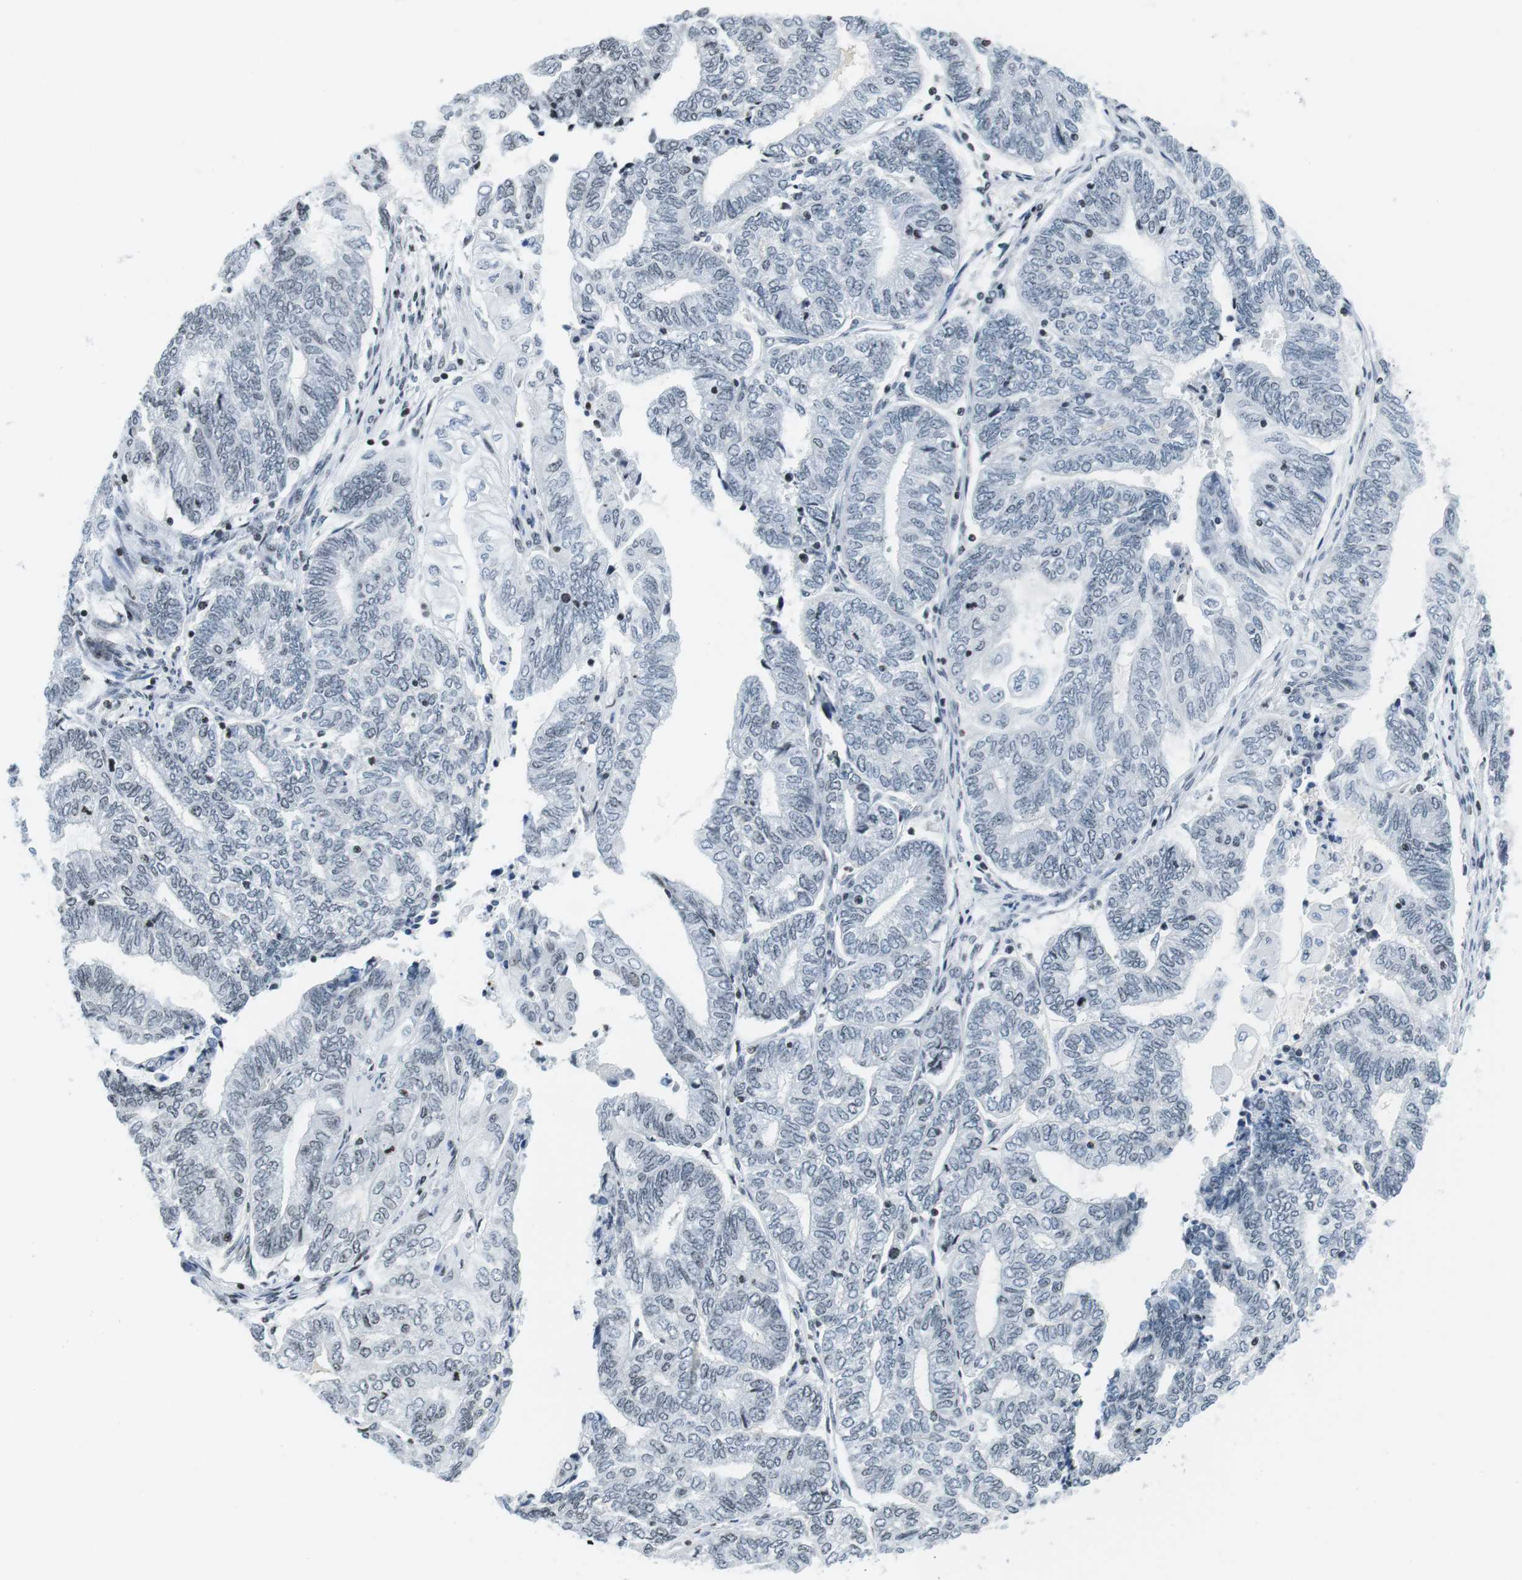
{"staining": {"intensity": "negative", "quantity": "none", "location": "none"}, "tissue": "endometrial cancer", "cell_type": "Tumor cells", "image_type": "cancer", "snomed": [{"axis": "morphology", "description": "Adenocarcinoma, NOS"}, {"axis": "topography", "description": "Uterus"}, {"axis": "topography", "description": "Endometrium"}], "caption": "An IHC image of adenocarcinoma (endometrial) is shown. There is no staining in tumor cells of adenocarcinoma (endometrial). The staining is performed using DAB (3,3'-diaminobenzidine) brown chromogen with nuclei counter-stained in using hematoxylin.", "gene": "E2F2", "patient": {"sex": "female", "age": 70}}